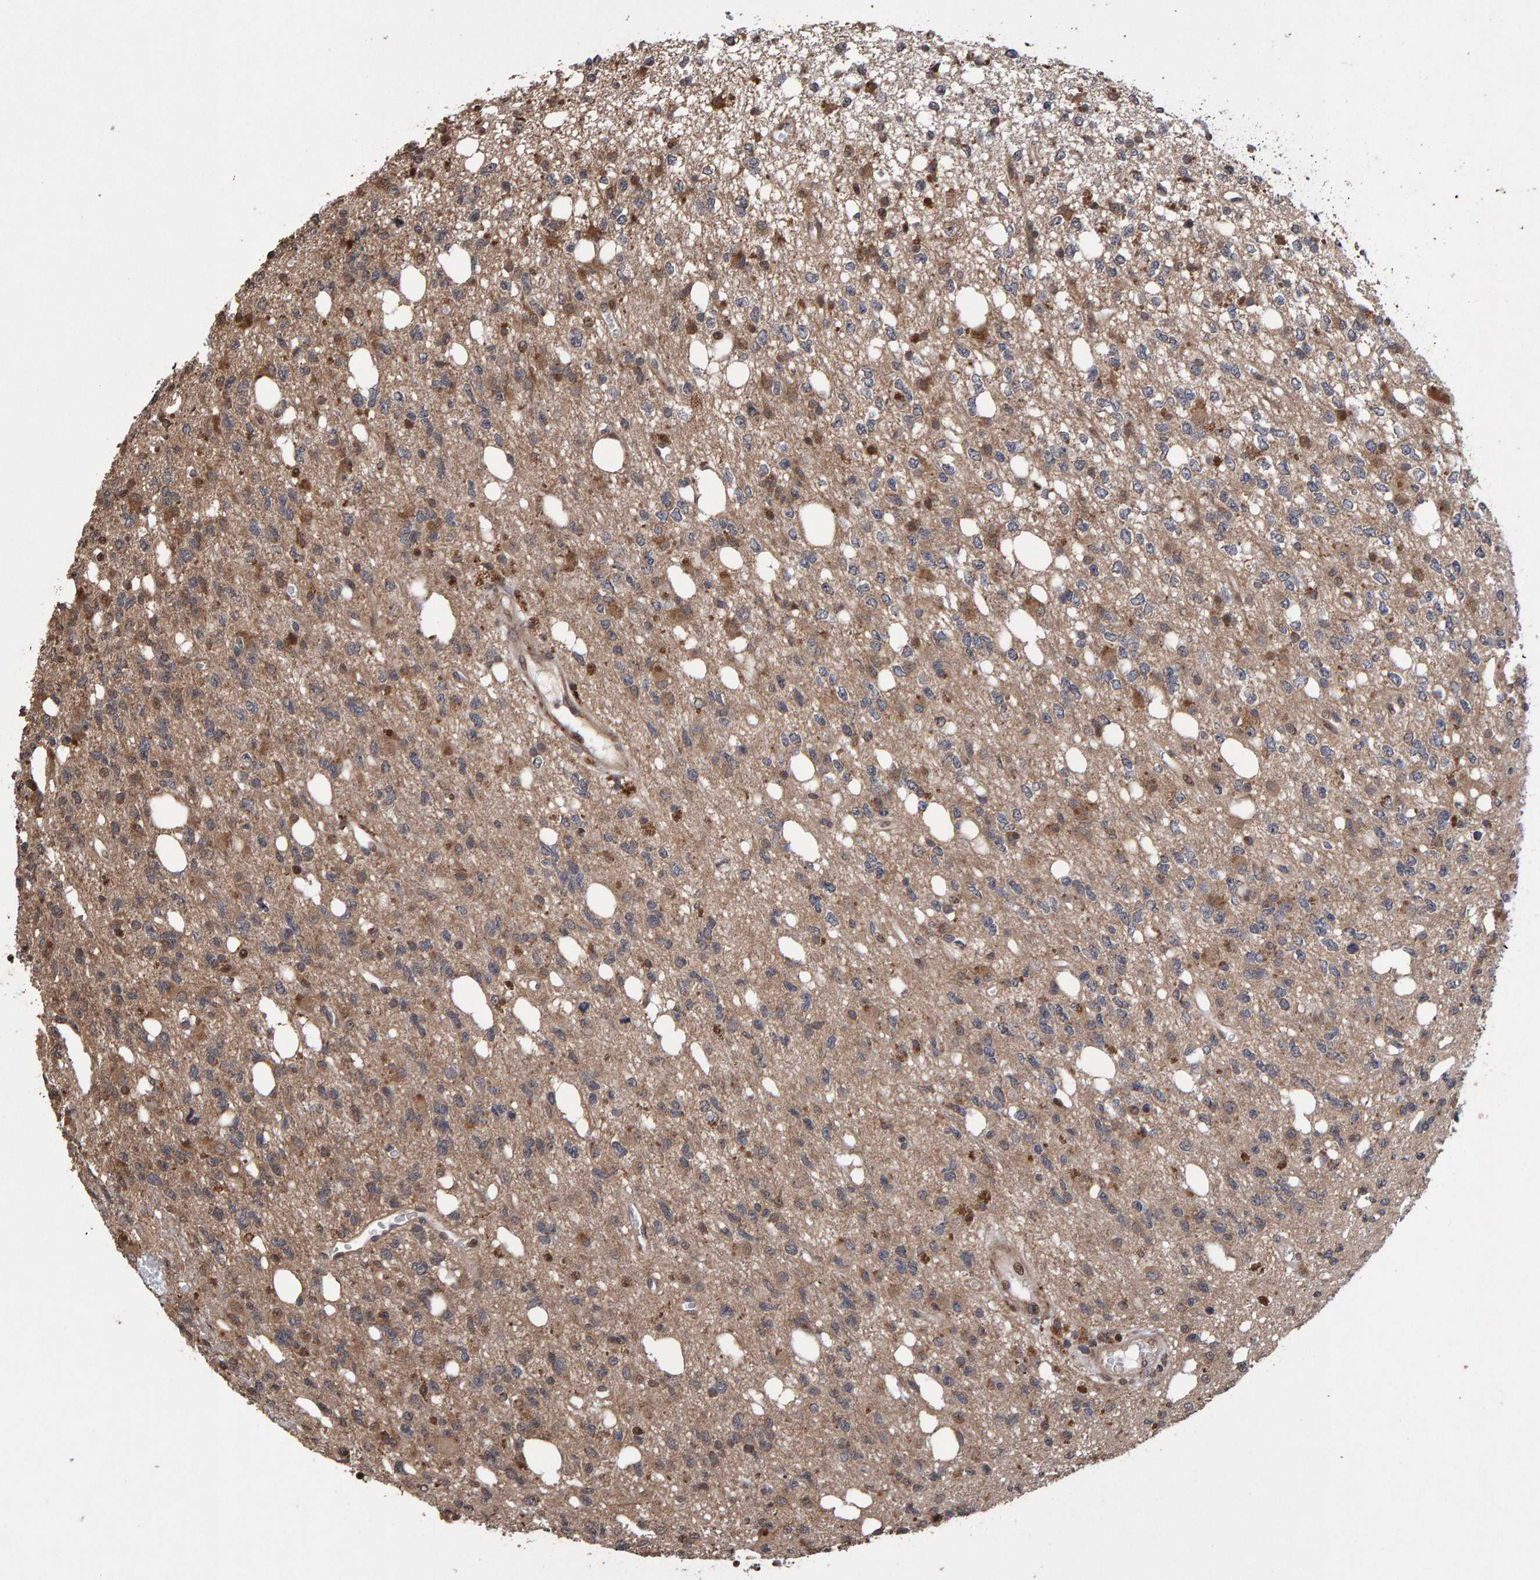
{"staining": {"intensity": "weak", "quantity": ">75%", "location": "cytoplasmic/membranous"}, "tissue": "glioma", "cell_type": "Tumor cells", "image_type": "cancer", "snomed": [{"axis": "morphology", "description": "Glioma, malignant, High grade"}, {"axis": "topography", "description": "Brain"}], "caption": "A micrograph of human glioma stained for a protein shows weak cytoplasmic/membranous brown staining in tumor cells.", "gene": "PECR", "patient": {"sex": "female", "age": 62}}